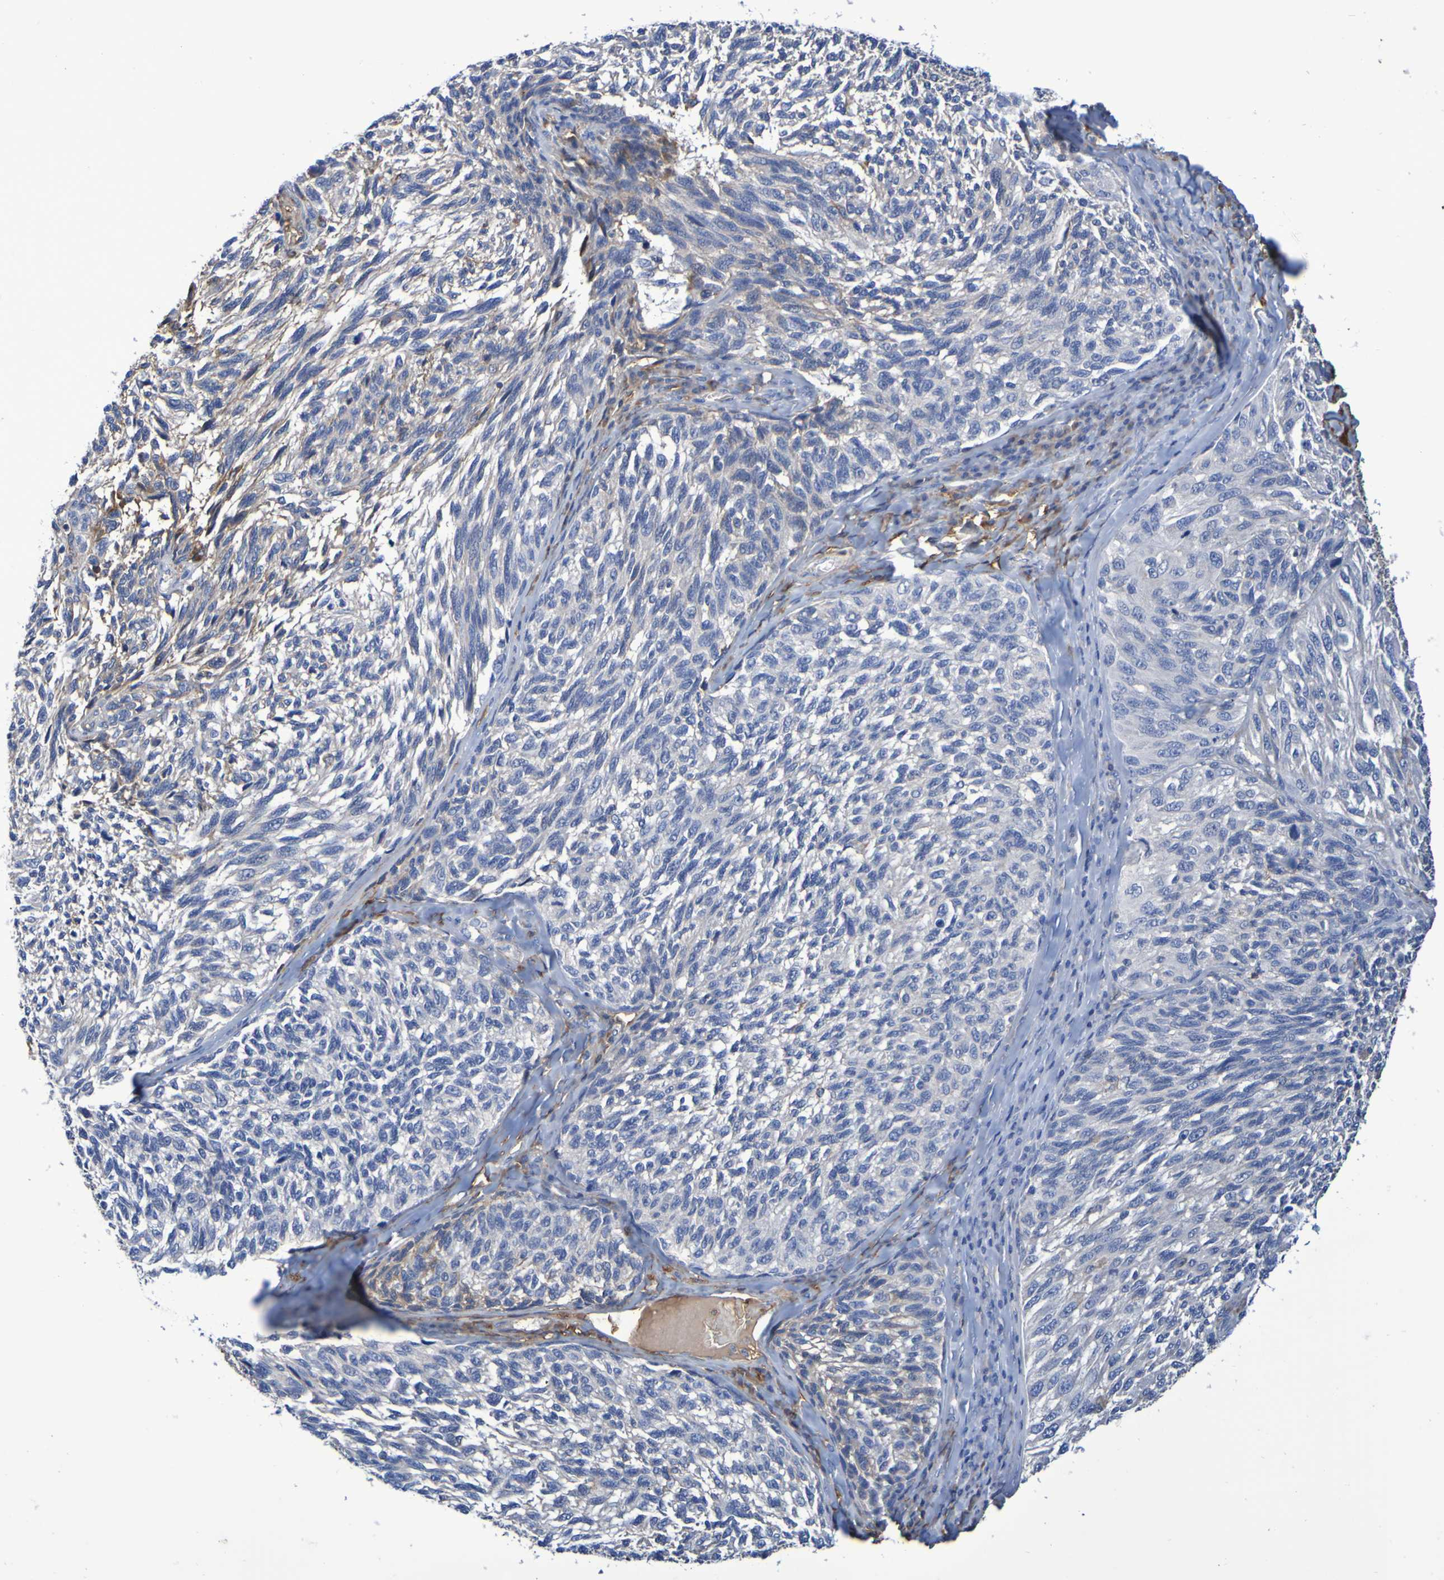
{"staining": {"intensity": "negative", "quantity": "none", "location": "none"}, "tissue": "melanoma", "cell_type": "Tumor cells", "image_type": "cancer", "snomed": [{"axis": "morphology", "description": "Malignant melanoma, NOS"}, {"axis": "topography", "description": "Skin"}], "caption": "IHC photomicrograph of melanoma stained for a protein (brown), which displays no staining in tumor cells.", "gene": "GAB3", "patient": {"sex": "female", "age": 73}}